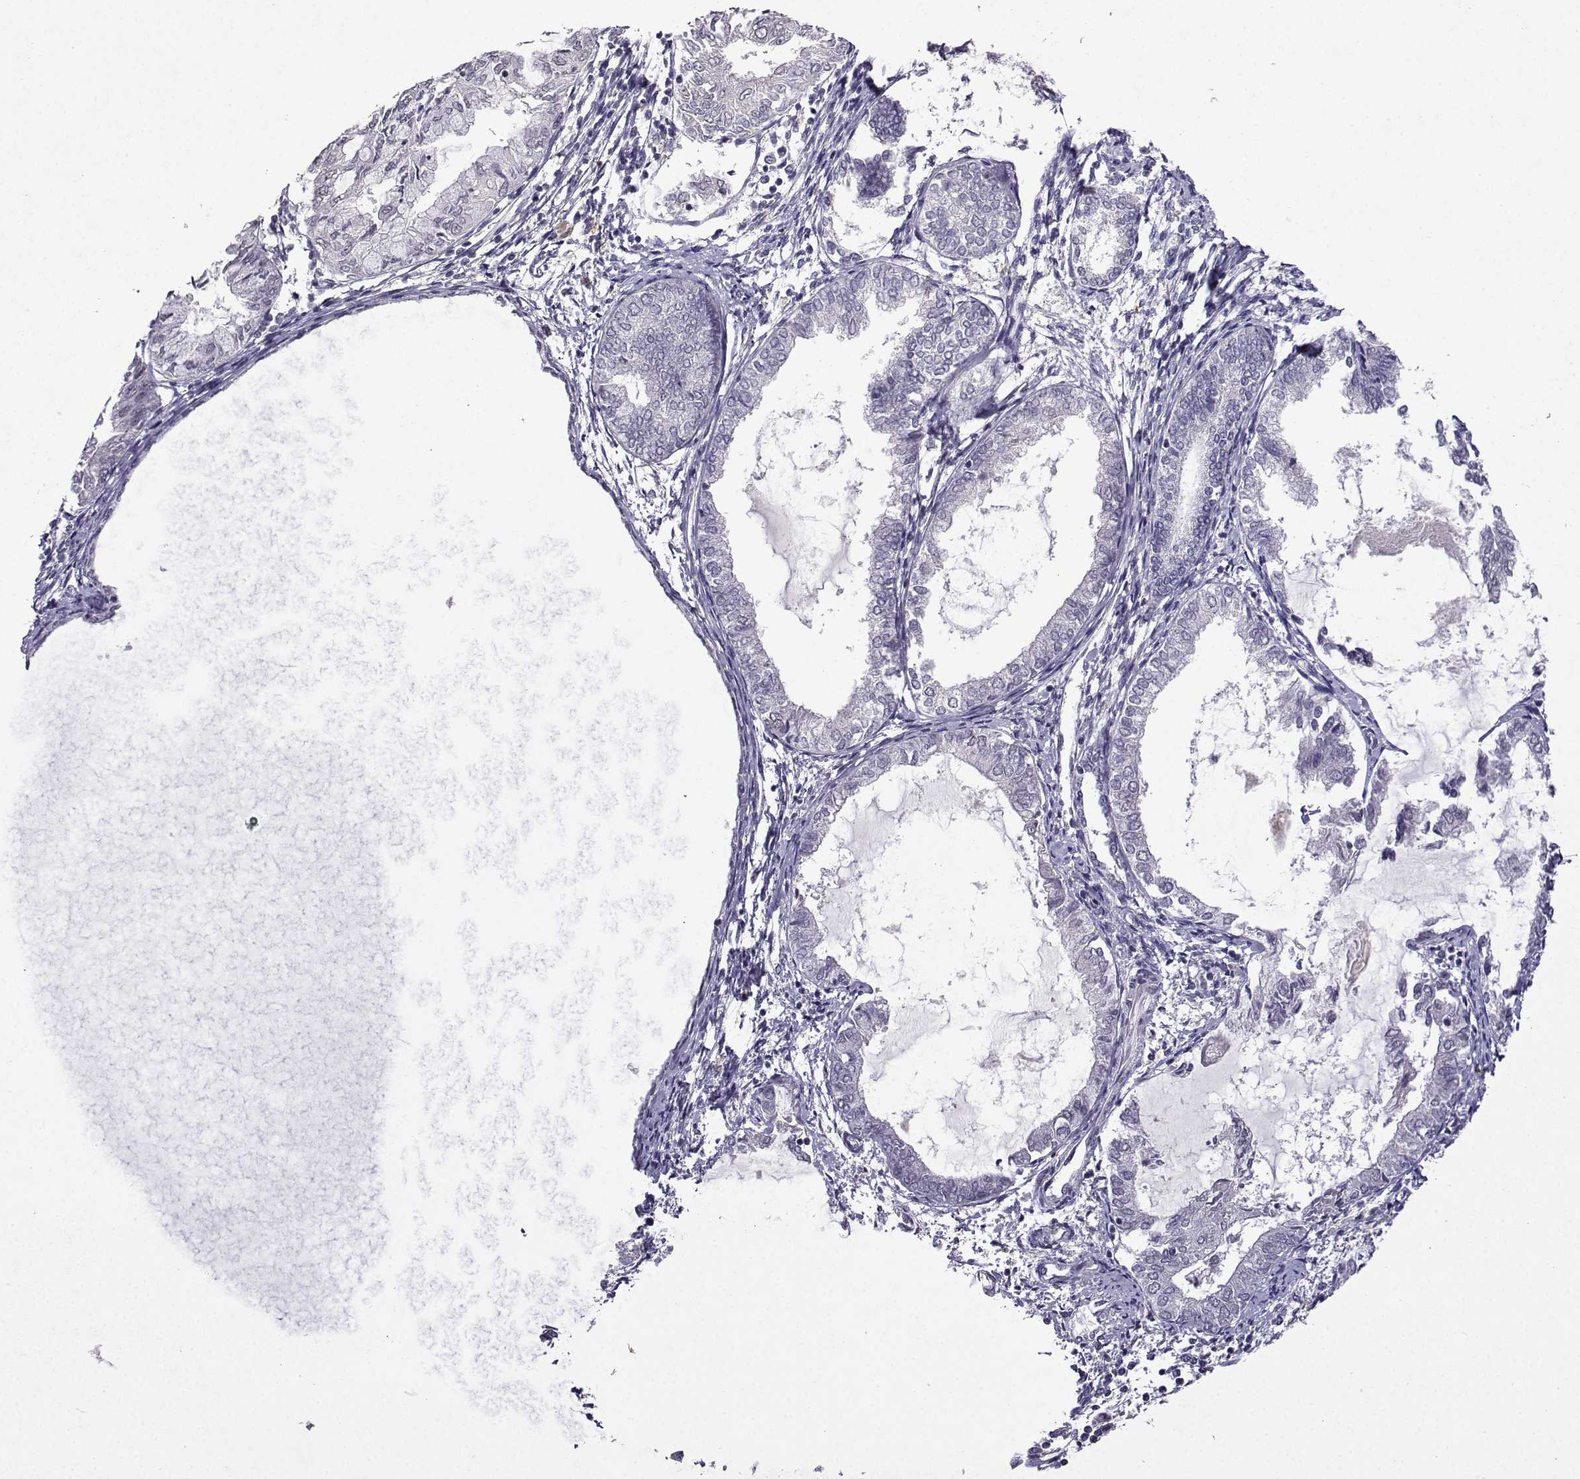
{"staining": {"intensity": "negative", "quantity": "none", "location": "none"}, "tissue": "endometrial cancer", "cell_type": "Tumor cells", "image_type": "cancer", "snomed": [{"axis": "morphology", "description": "Adenocarcinoma, NOS"}, {"axis": "topography", "description": "Endometrium"}], "caption": "Immunohistochemistry (IHC) of human endometrial adenocarcinoma reveals no expression in tumor cells.", "gene": "CCL28", "patient": {"sex": "female", "age": 68}}